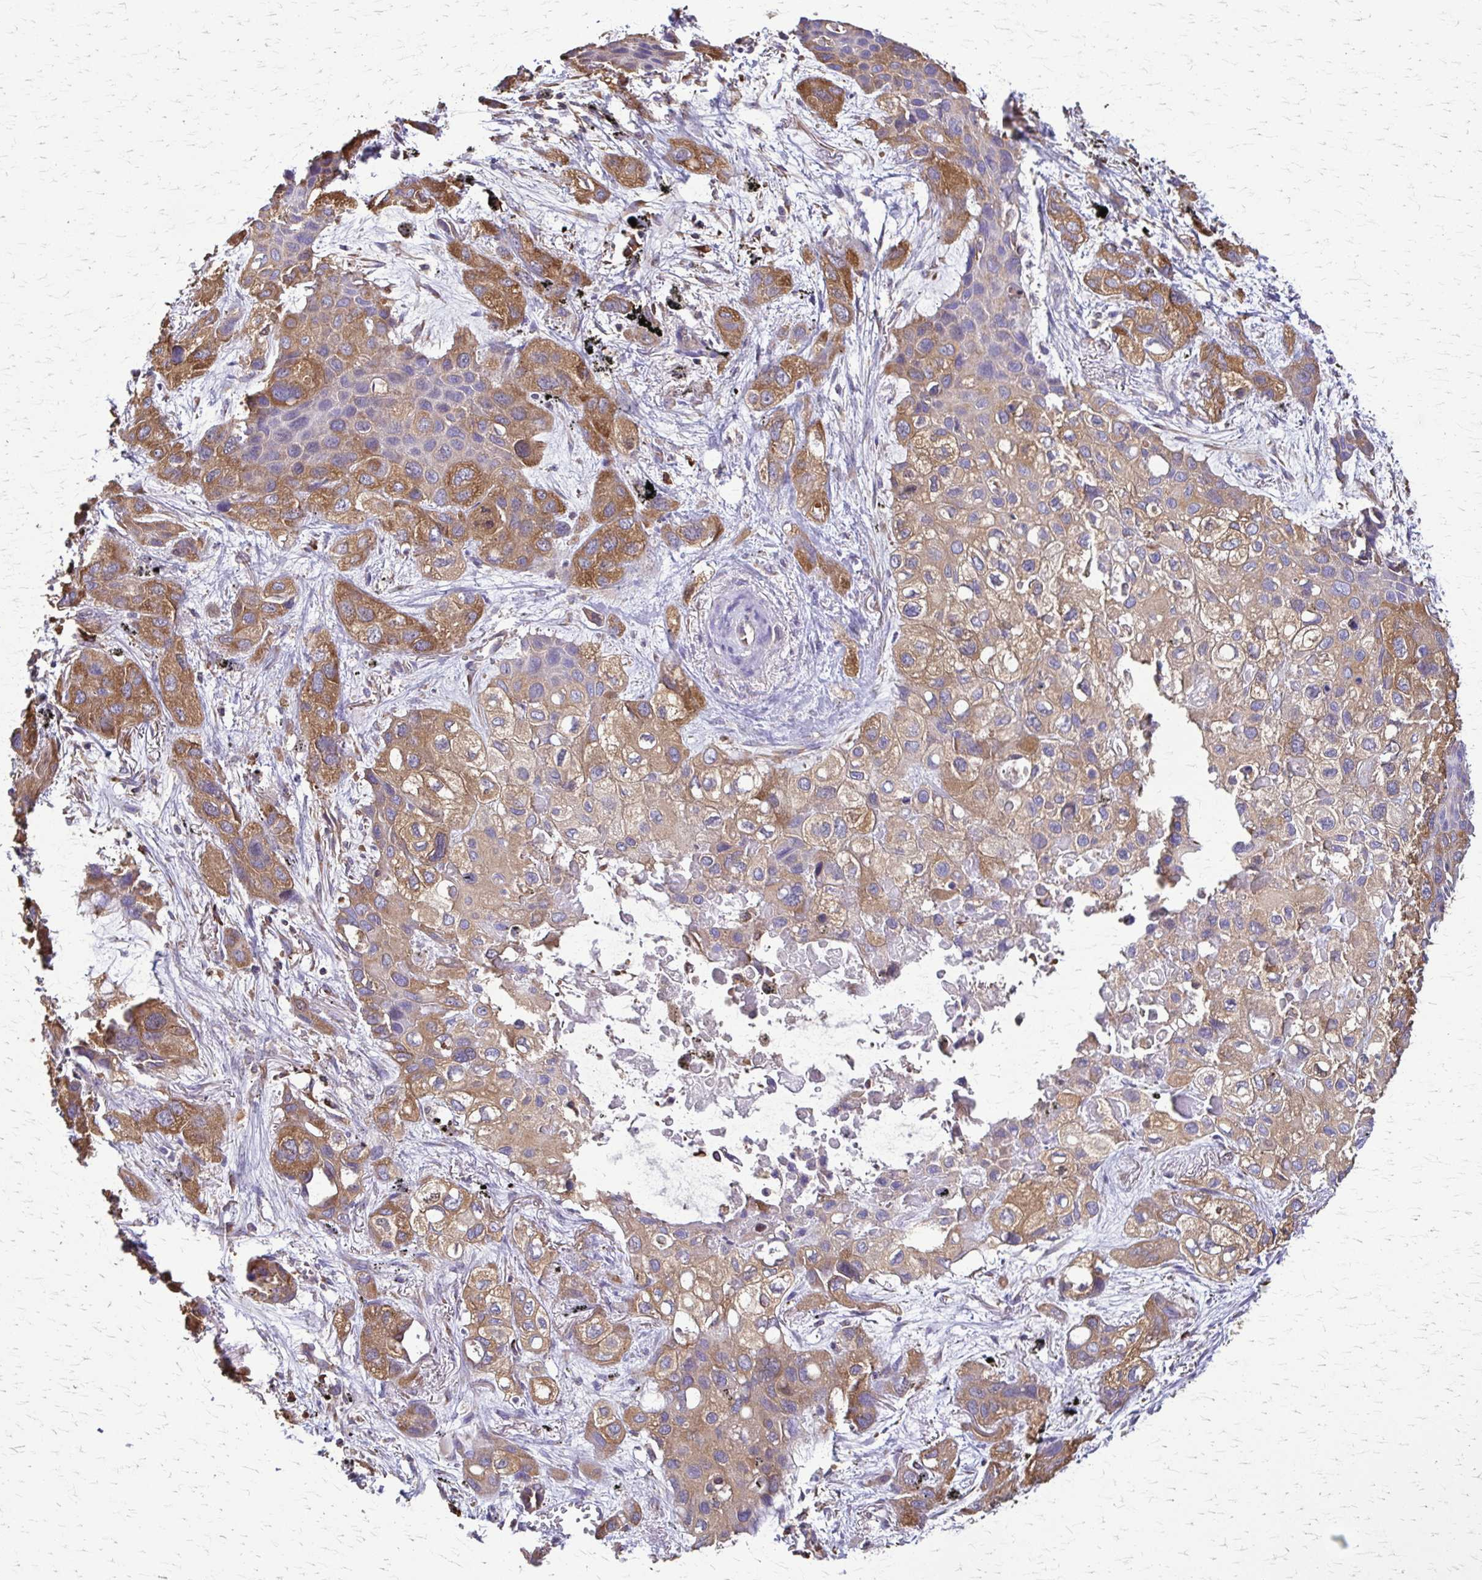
{"staining": {"intensity": "moderate", "quantity": "25%-75%", "location": "cytoplasmic/membranous"}, "tissue": "lung cancer", "cell_type": "Tumor cells", "image_type": "cancer", "snomed": [{"axis": "morphology", "description": "Squamous cell carcinoma, NOS"}, {"axis": "morphology", "description": "Squamous cell carcinoma, metastatic, NOS"}, {"axis": "topography", "description": "Lung"}], "caption": "Protein staining reveals moderate cytoplasmic/membranous positivity in approximately 25%-75% of tumor cells in lung cancer.", "gene": "EEF2", "patient": {"sex": "male", "age": 59}}